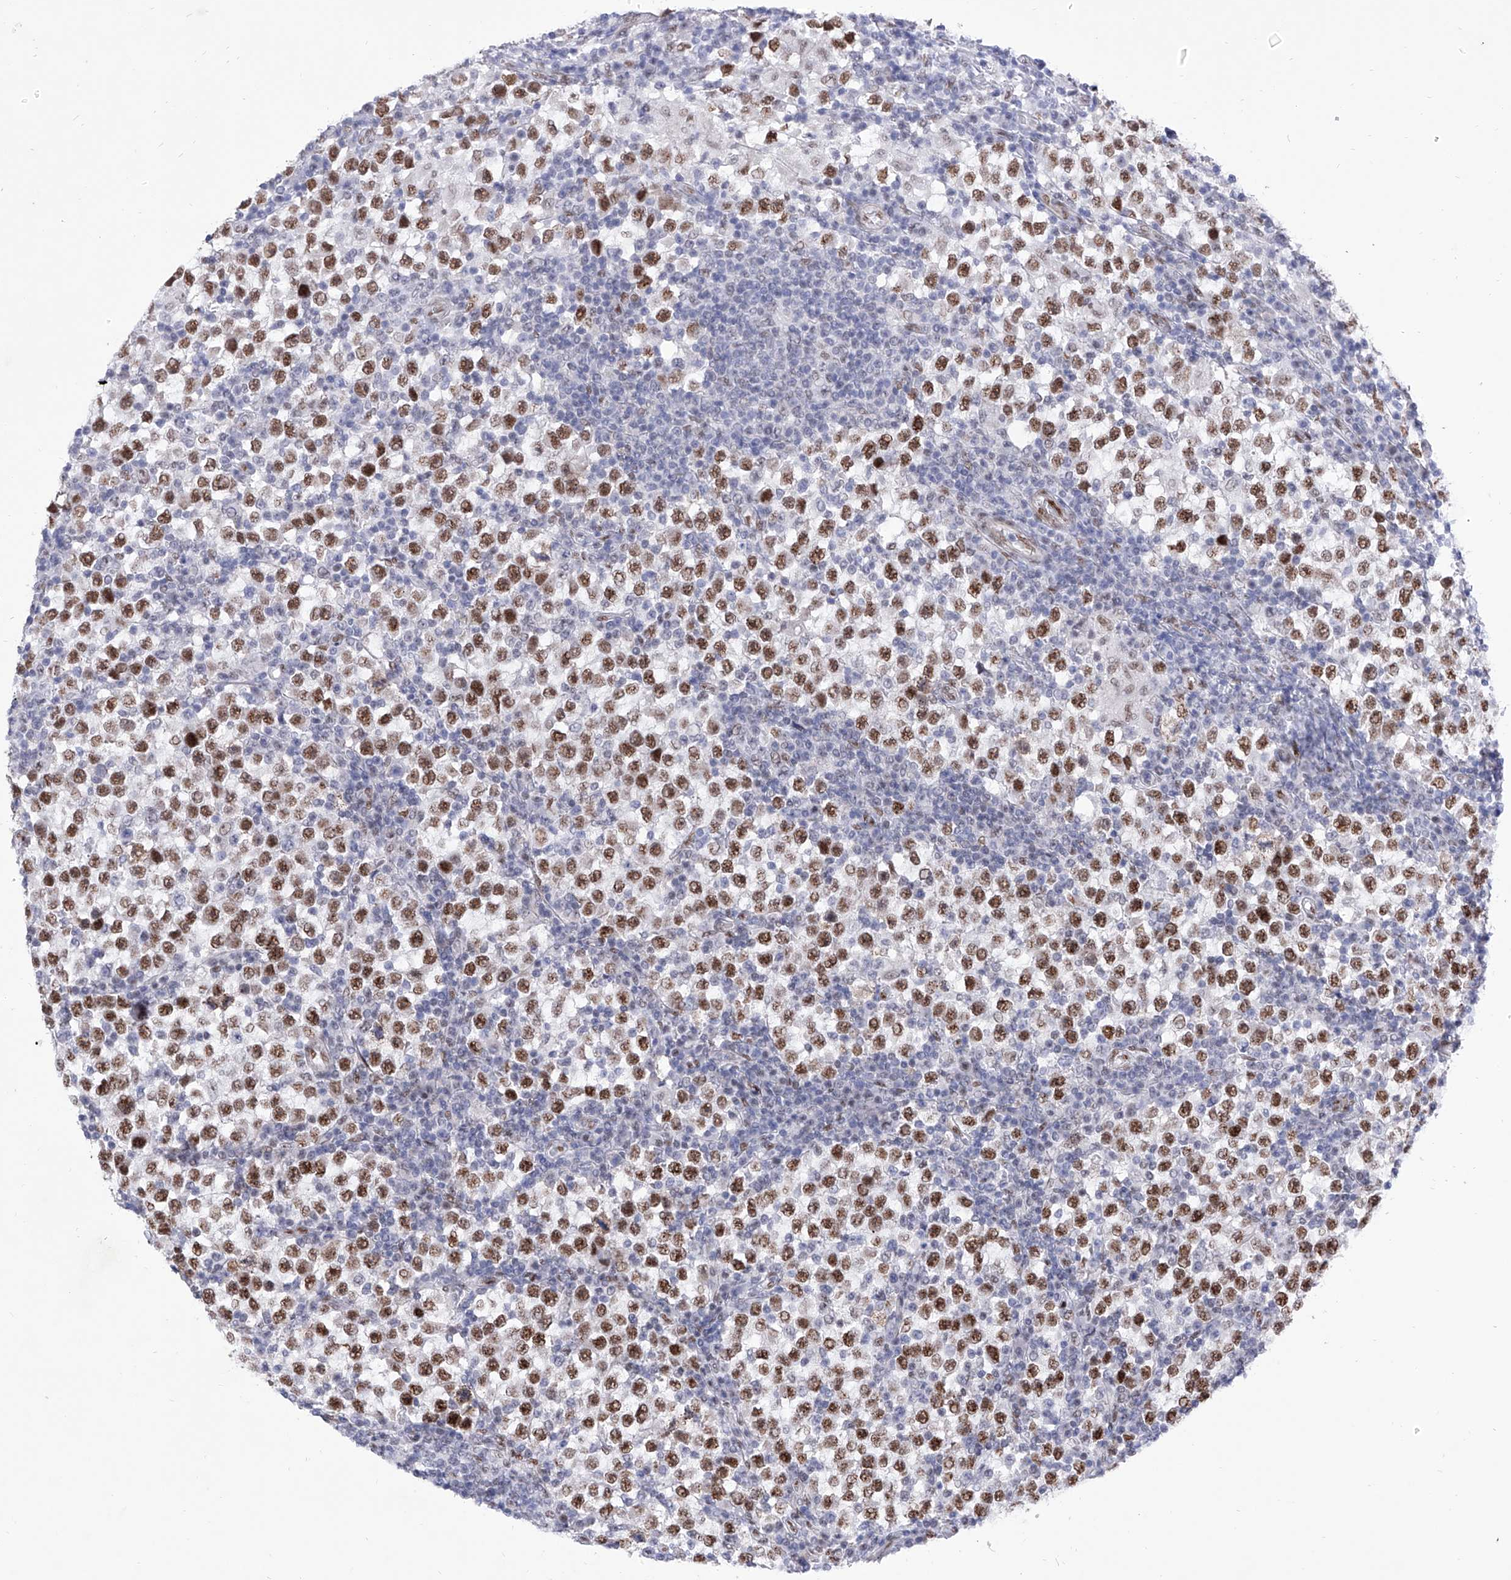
{"staining": {"intensity": "strong", "quantity": ">75%", "location": "nuclear"}, "tissue": "testis cancer", "cell_type": "Tumor cells", "image_type": "cancer", "snomed": [{"axis": "morphology", "description": "Seminoma, NOS"}, {"axis": "topography", "description": "Testis"}], "caption": "Strong nuclear protein positivity is seen in approximately >75% of tumor cells in testis cancer.", "gene": "ATN1", "patient": {"sex": "male", "age": 65}}